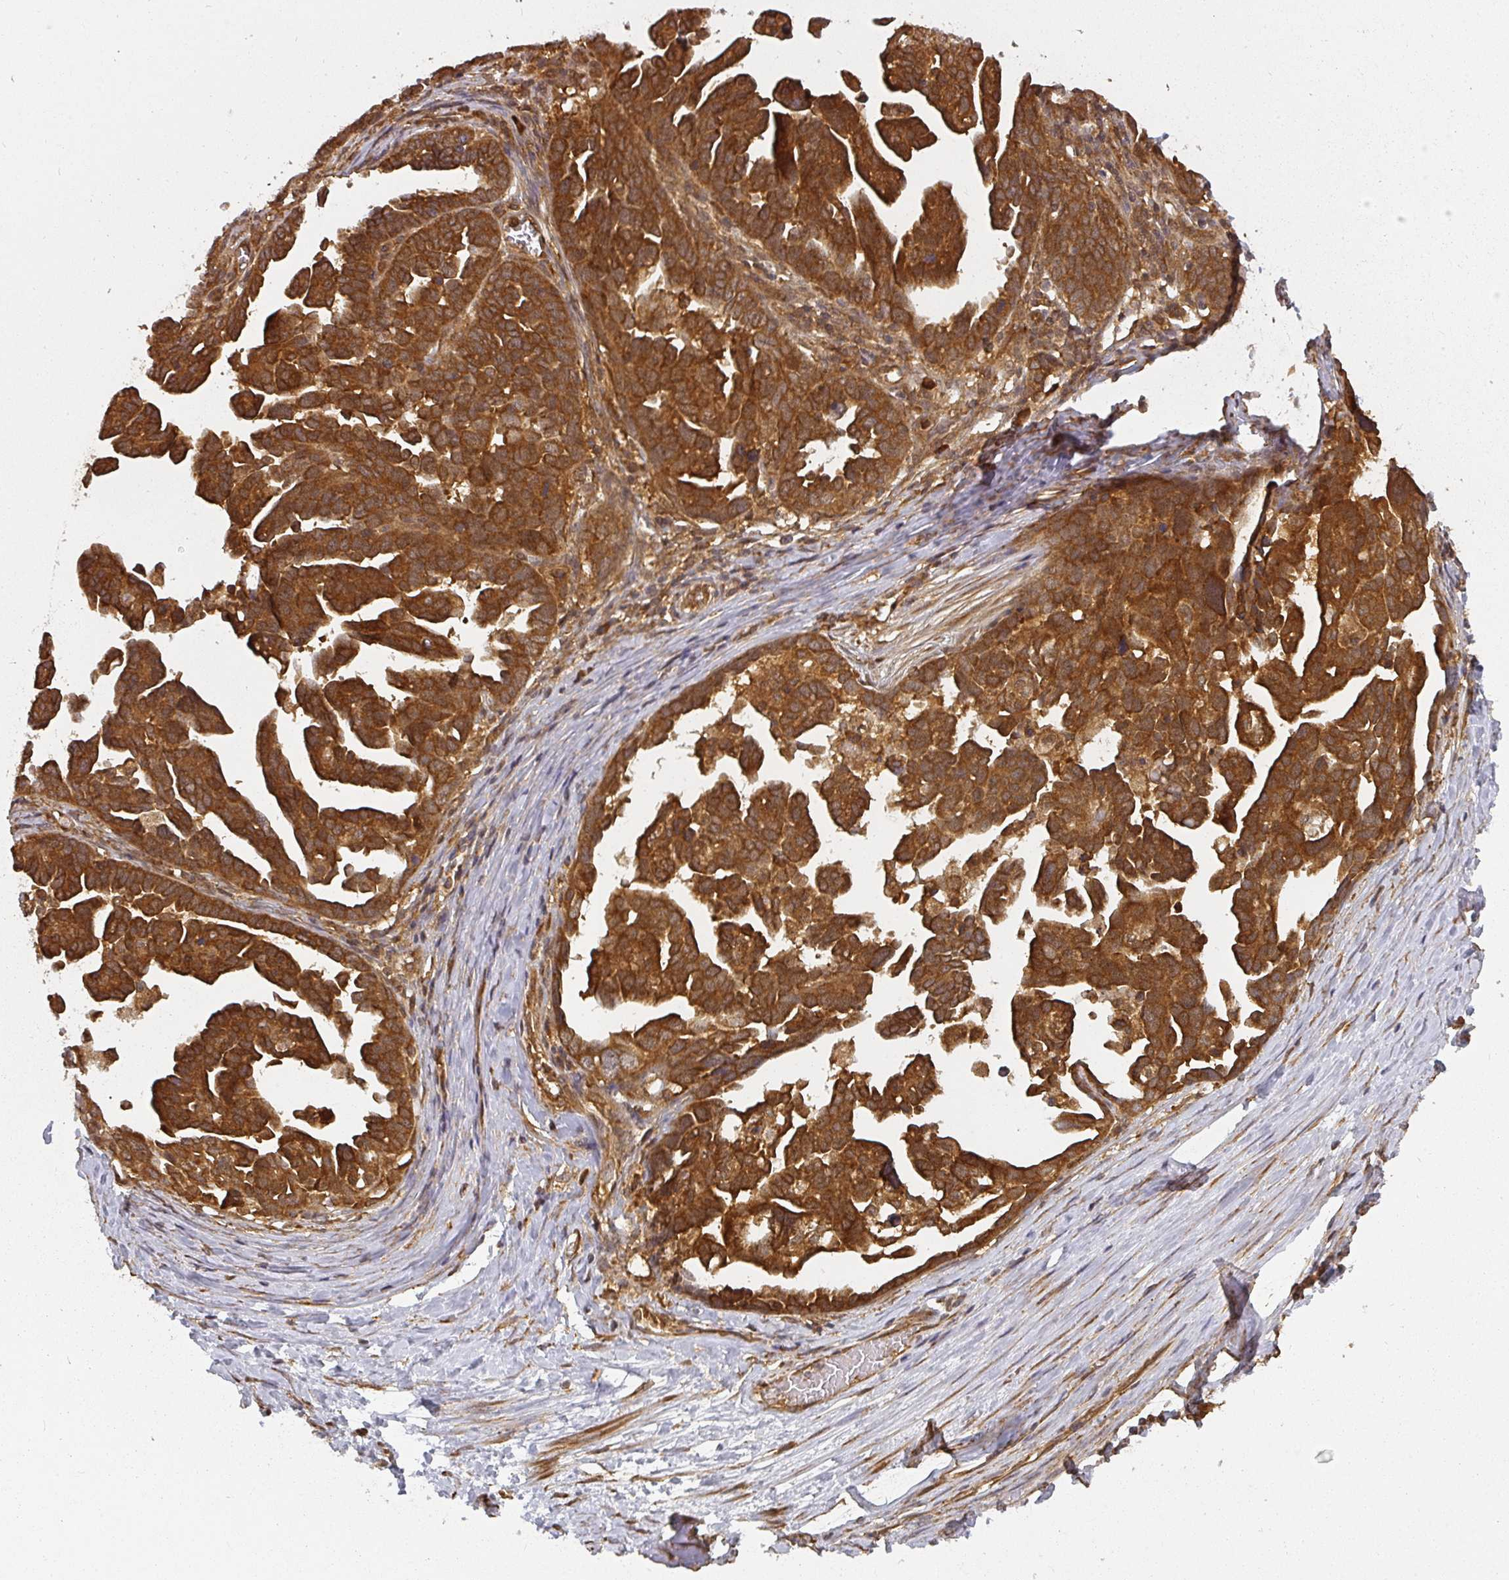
{"staining": {"intensity": "strong", "quantity": ">75%", "location": "cytoplasmic/membranous"}, "tissue": "ovarian cancer", "cell_type": "Tumor cells", "image_type": "cancer", "snomed": [{"axis": "morphology", "description": "Cystadenocarcinoma, serous, NOS"}, {"axis": "topography", "description": "Ovary"}], "caption": "Serous cystadenocarcinoma (ovarian) stained with a protein marker shows strong staining in tumor cells.", "gene": "PPP6R3", "patient": {"sex": "female", "age": 54}}